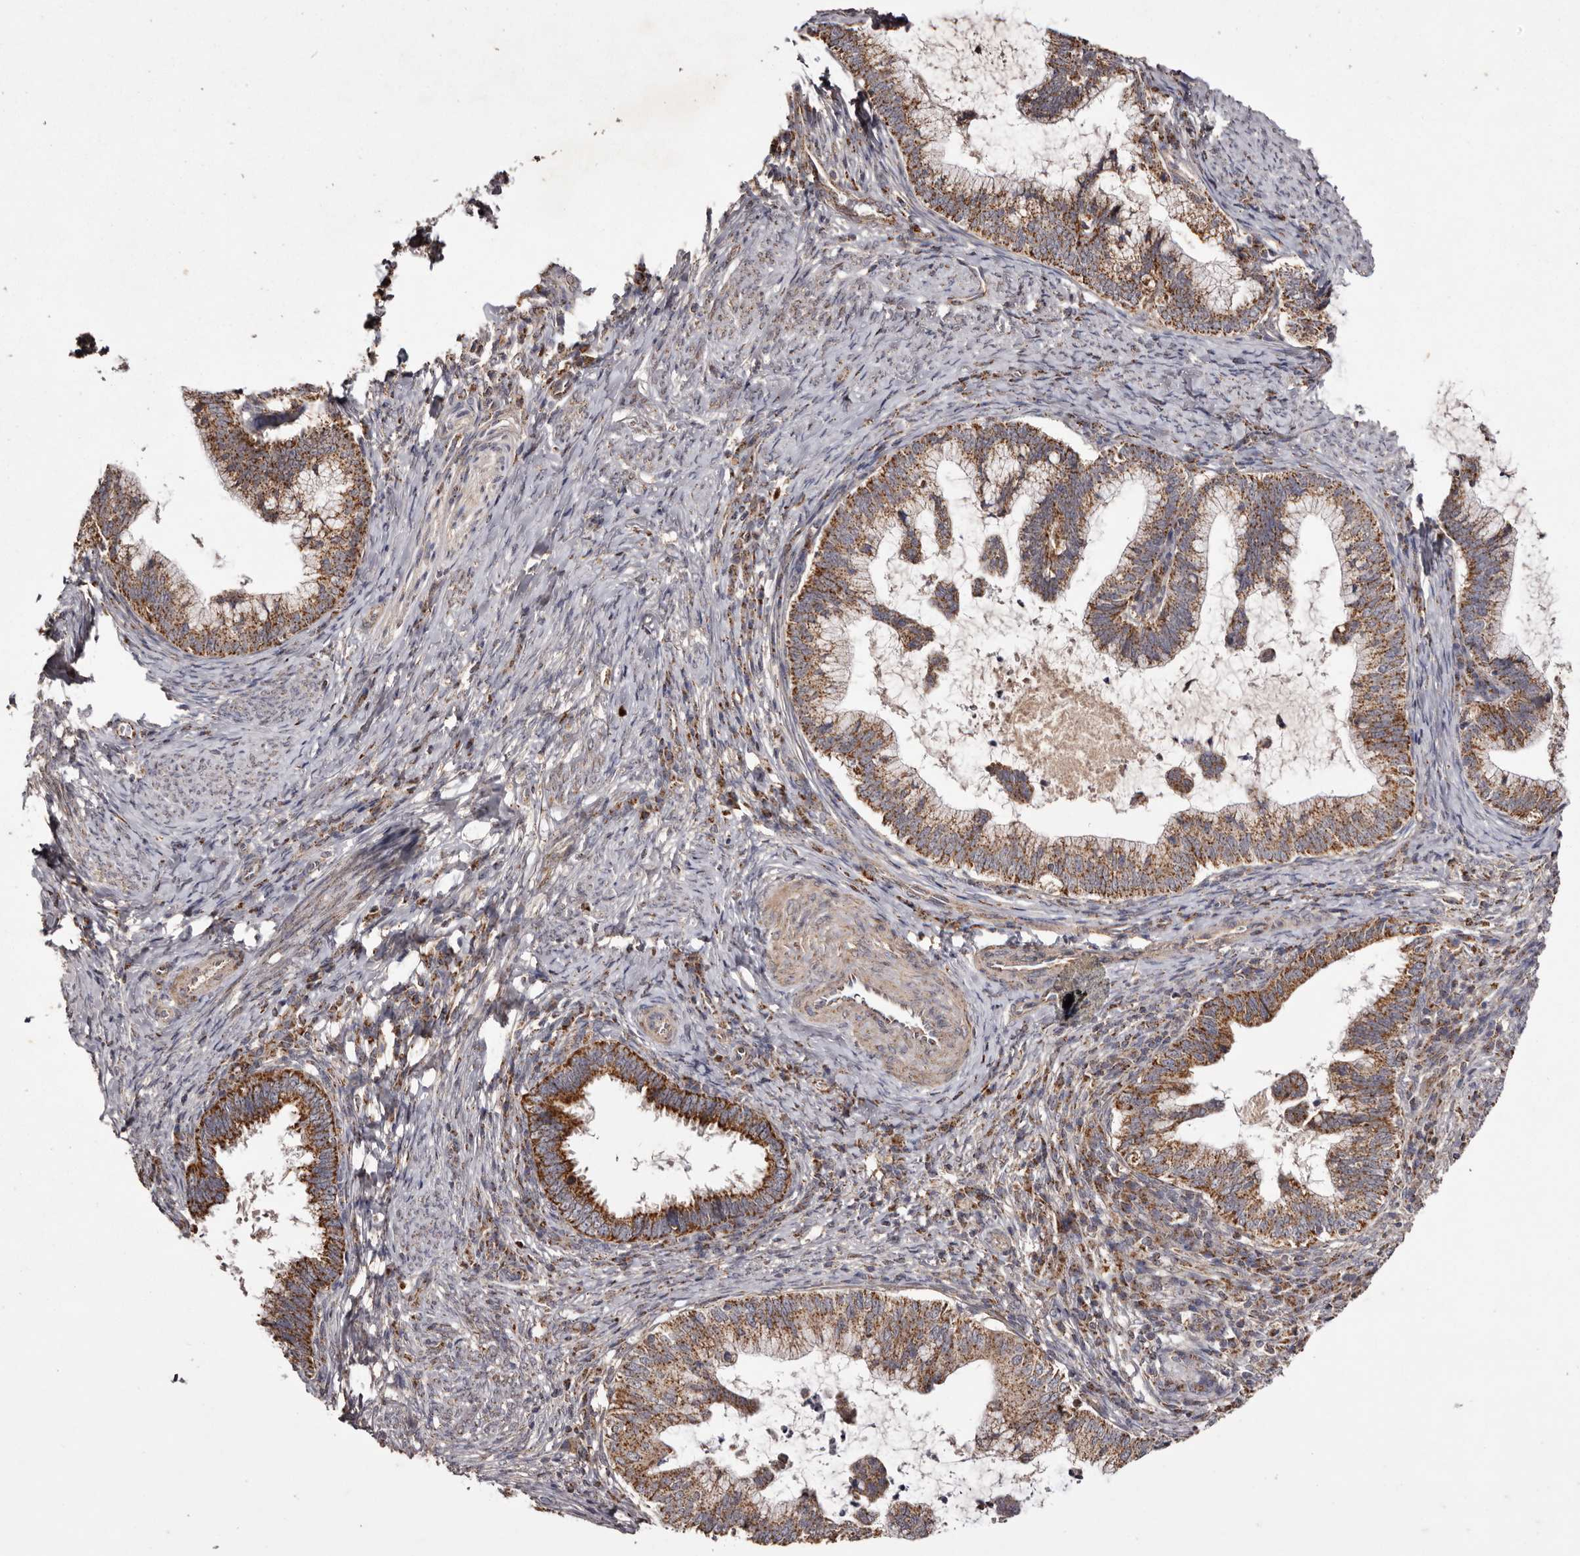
{"staining": {"intensity": "strong", "quantity": ">75%", "location": "cytoplasmic/membranous"}, "tissue": "cervical cancer", "cell_type": "Tumor cells", "image_type": "cancer", "snomed": [{"axis": "morphology", "description": "Adenocarcinoma, NOS"}, {"axis": "topography", "description": "Cervix"}], "caption": "IHC of adenocarcinoma (cervical) exhibits high levels of strong cytoplasmic/membranous positivity in approximately >75% of tumor cells.", "gene": "CPLANE2", "patient": {"sex": "female", "age": 36}}